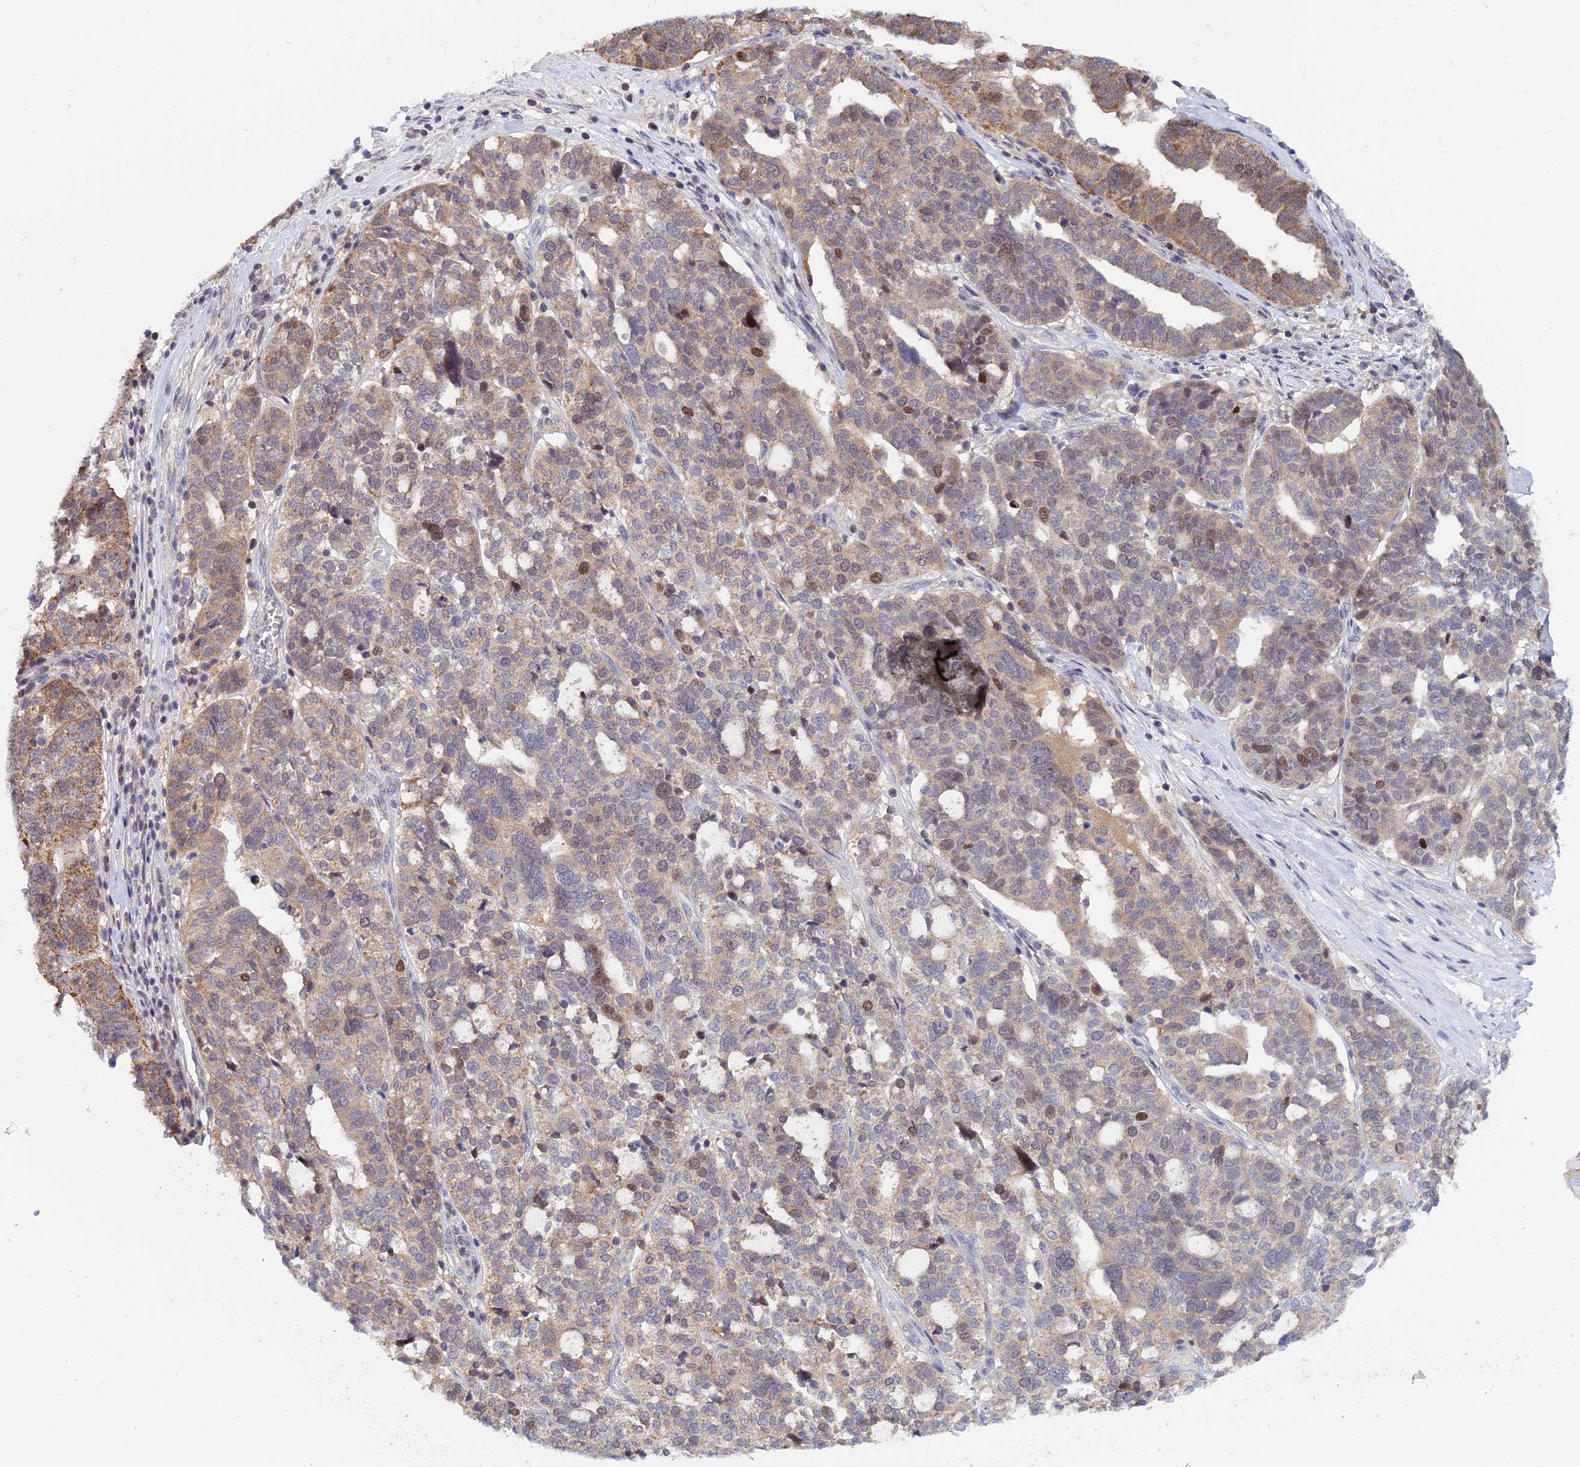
{"staining": {"intensity": "moderate", "quantity": "<25%", "location": "cytoplasmic/membranous,nuclear"}, "tissue": "ovarian cancer", "cell_type": "Tumor cells", "image_type": "cancer", "snomed": [{"axis": "morphology", "description": "Cystadenocarcinoma, serous, NOS"}, {"axis": "topography", "description": "Ovary"}], "caption": "Ovarian cancer tissue exhibits moderate cytoplasmic/membranous and nuclear staining in approximately <25% of tumor cells", "gene": "ELOA2", "patient": {"sex": "female", "age": 59}}